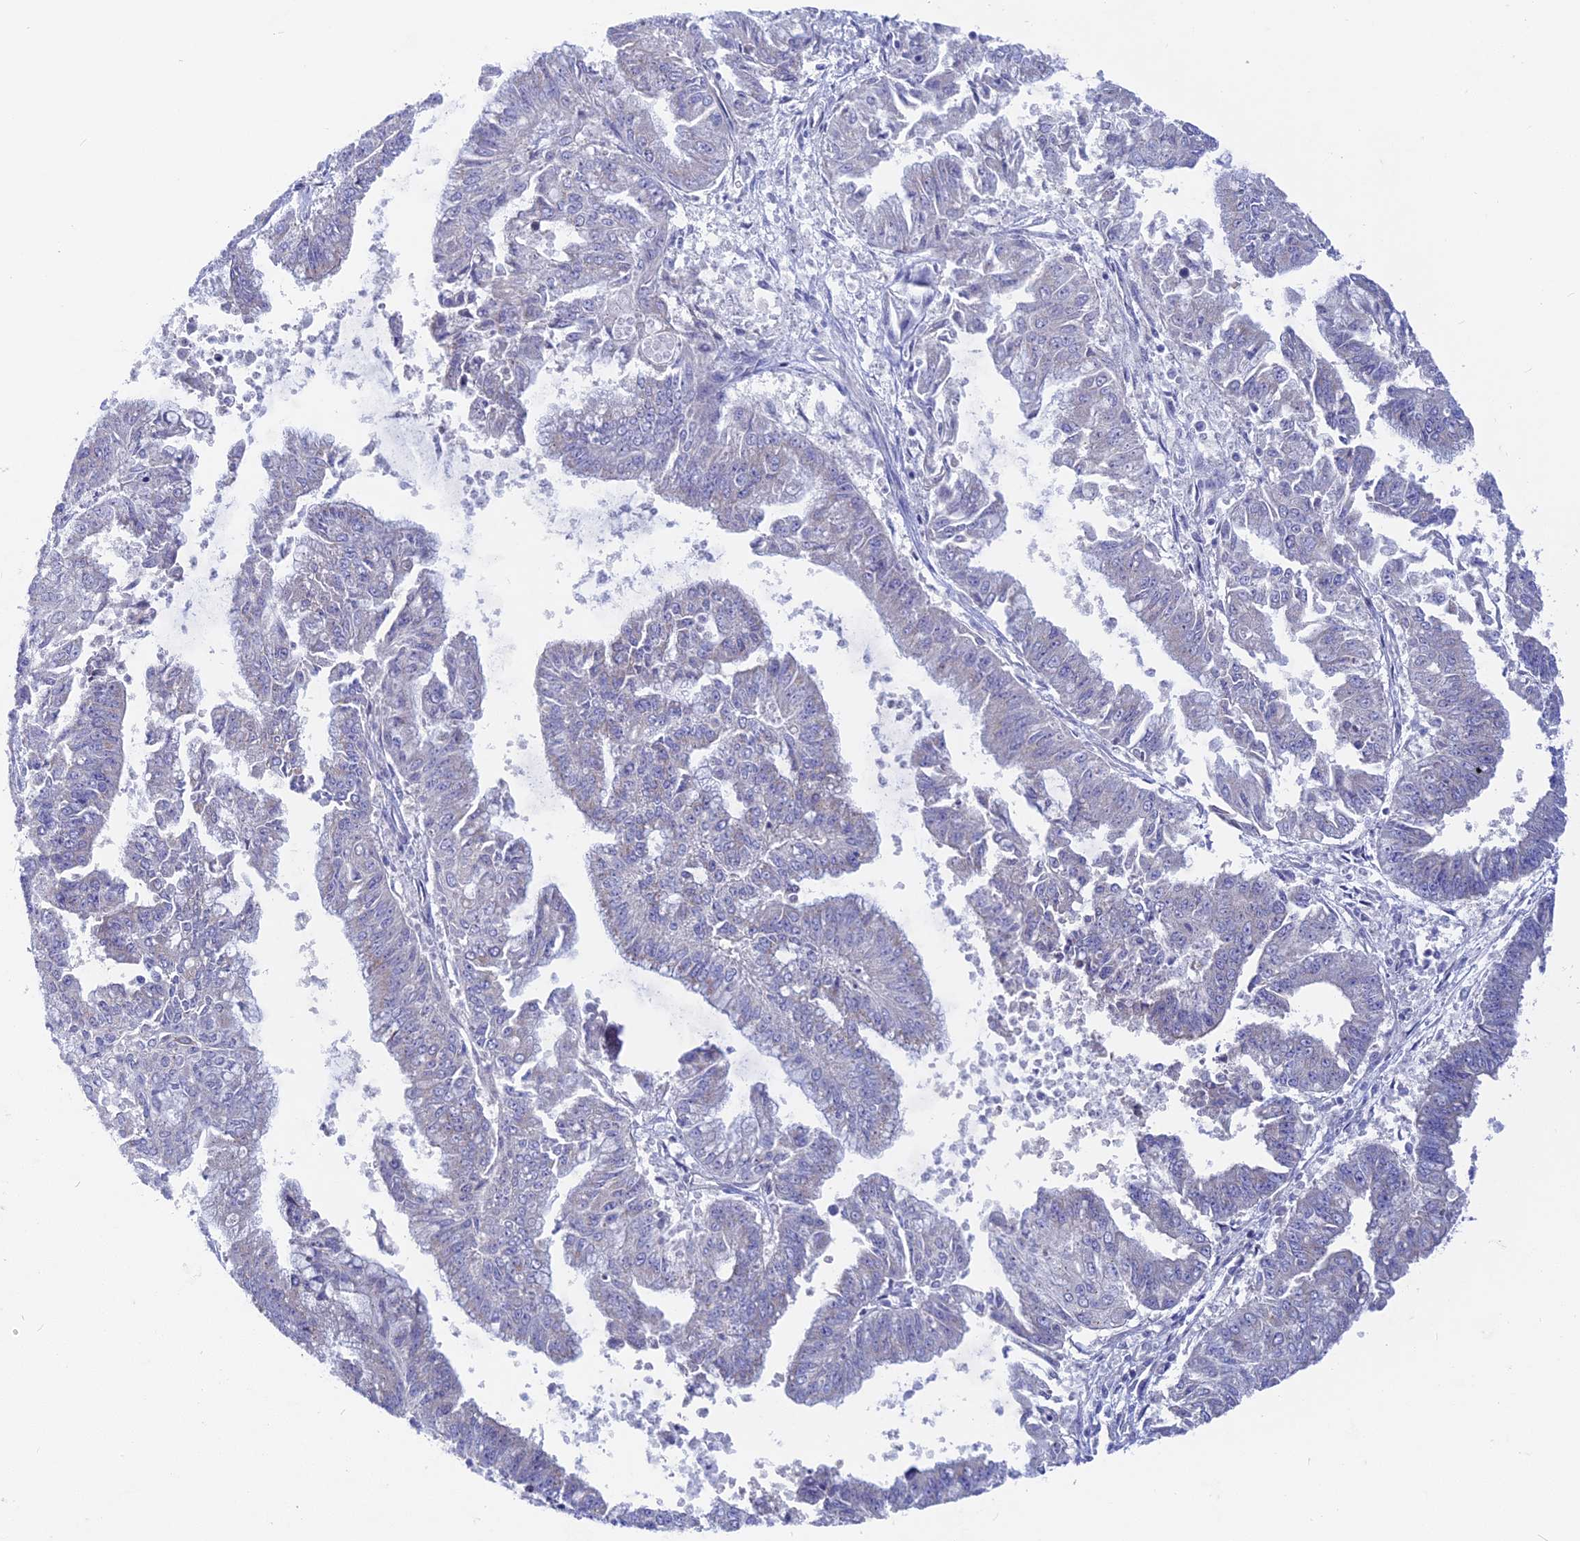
{"staining": {"intensity": "negative", "quantity": "none", "location": "none"}, "tissue": "endometrial cancer", "cell_type": "Tumor cells", "image_type": "cancer", "snomed": [{"axis": "morphology", "description": "Adenocarcinoma, NOS"}, {"axis": "topography", "description": "Endometrium"}], "caption": "Immunohistochemistry histopathology image of neoplastic tissue: human endometrial adenocarcinoma stained with DAB reveals no significant protein staining in tumor cells.", "gene": "AK4", "patient": {"sex": "female", "age": 73}}